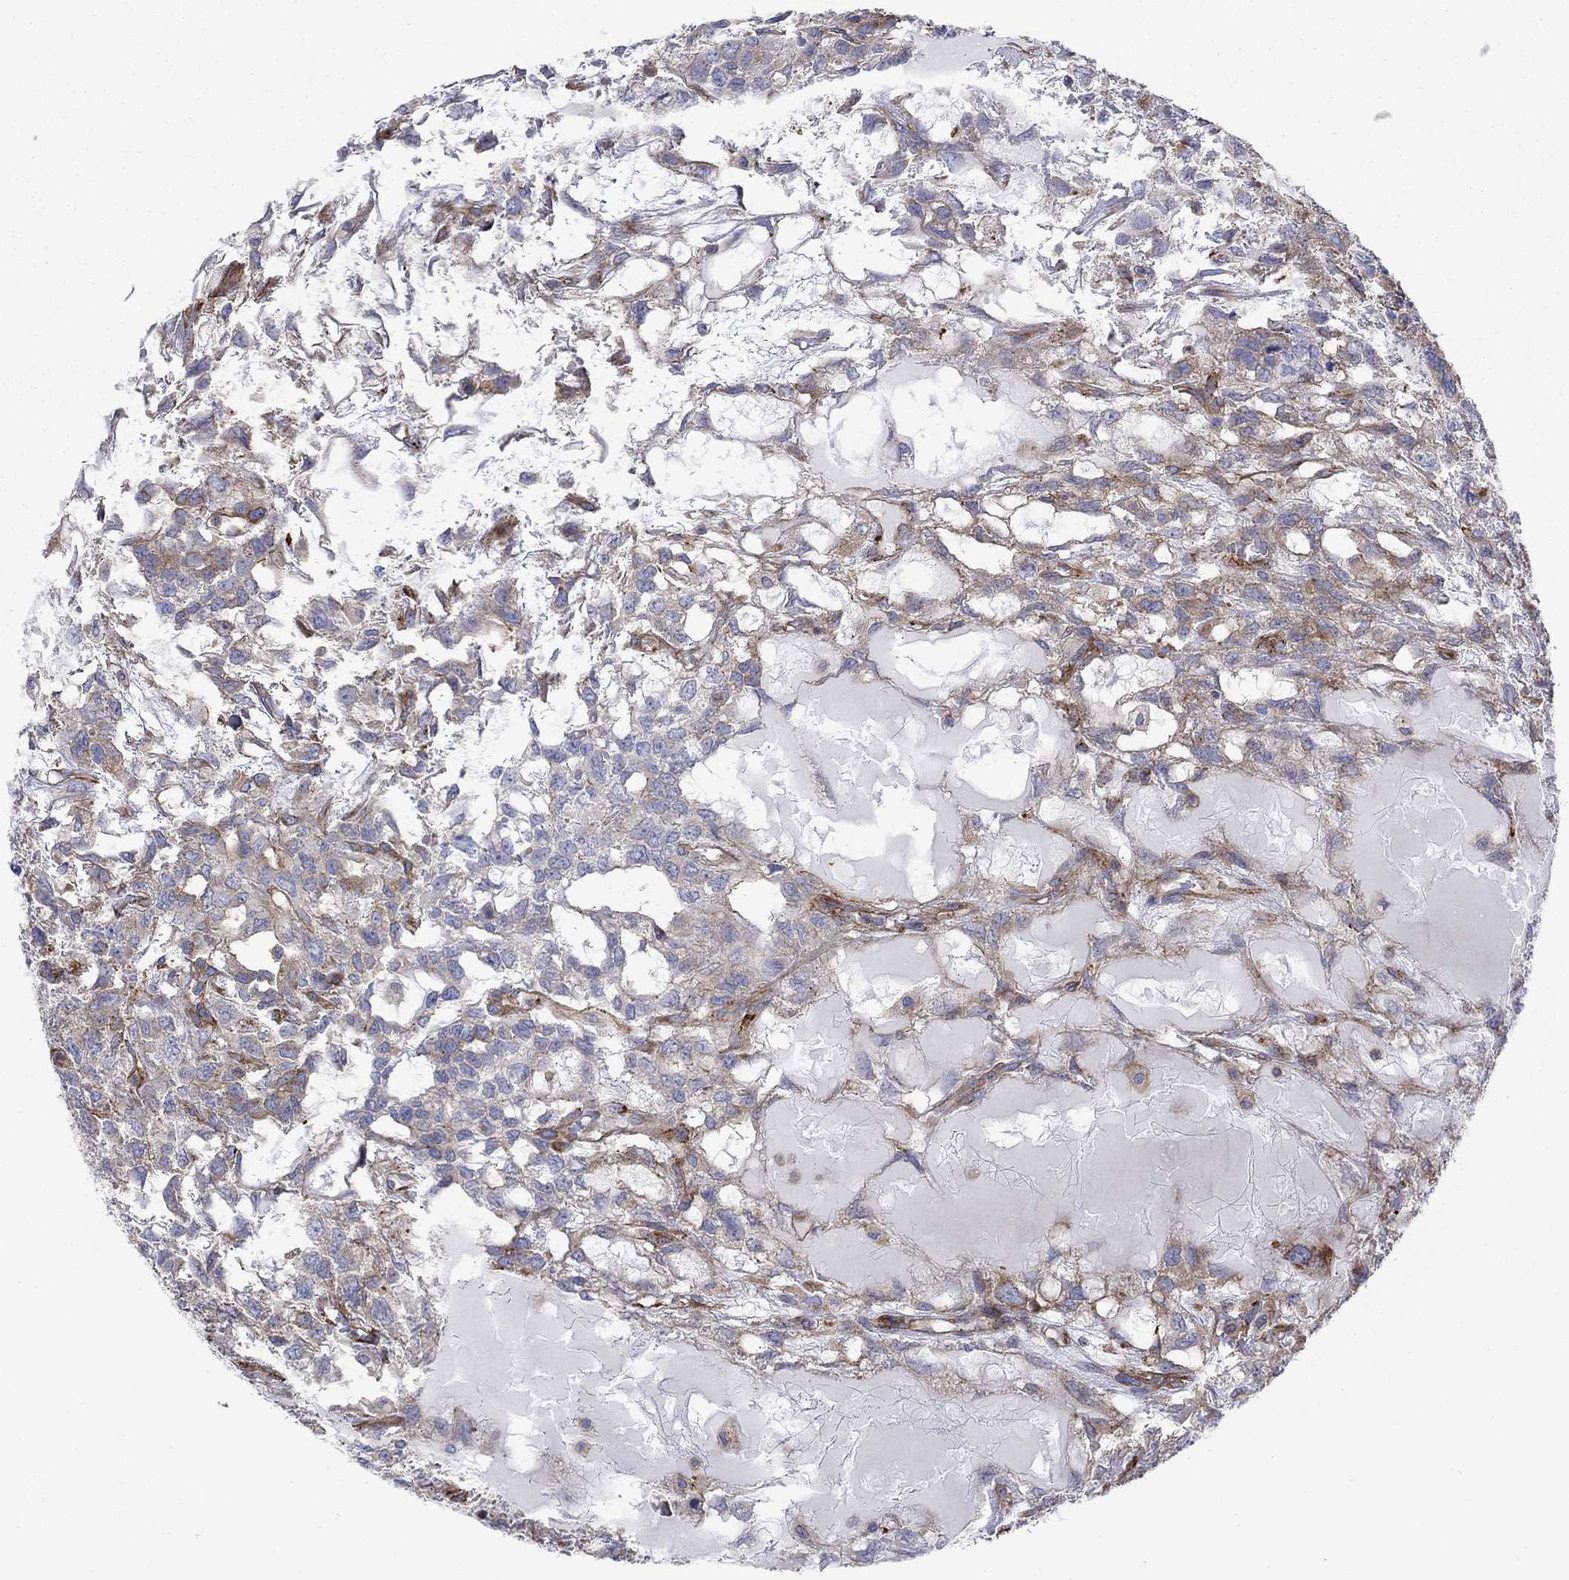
{"staining": {"intensity": "moderate", "quantity": "<25%", "location": "cytoplasmic/membranous"}, "tissue": "testis cancer", "cell_type": "Tumor cells", "image_type": "cancer", "snomed": [{"axis": "morphology", "description": "Seminoma, NOS"}, {"axis": "topography", "description": "Testis"}], "caption": "Immunohistochemistry (IHC) of seminoma (testis) demonstrates low levels of moderate cytoplasmic/membranous staining in approximately <25% of tumor cells.", "gene": "PAG1", "patient": {"sex": "male", "age": 52}}